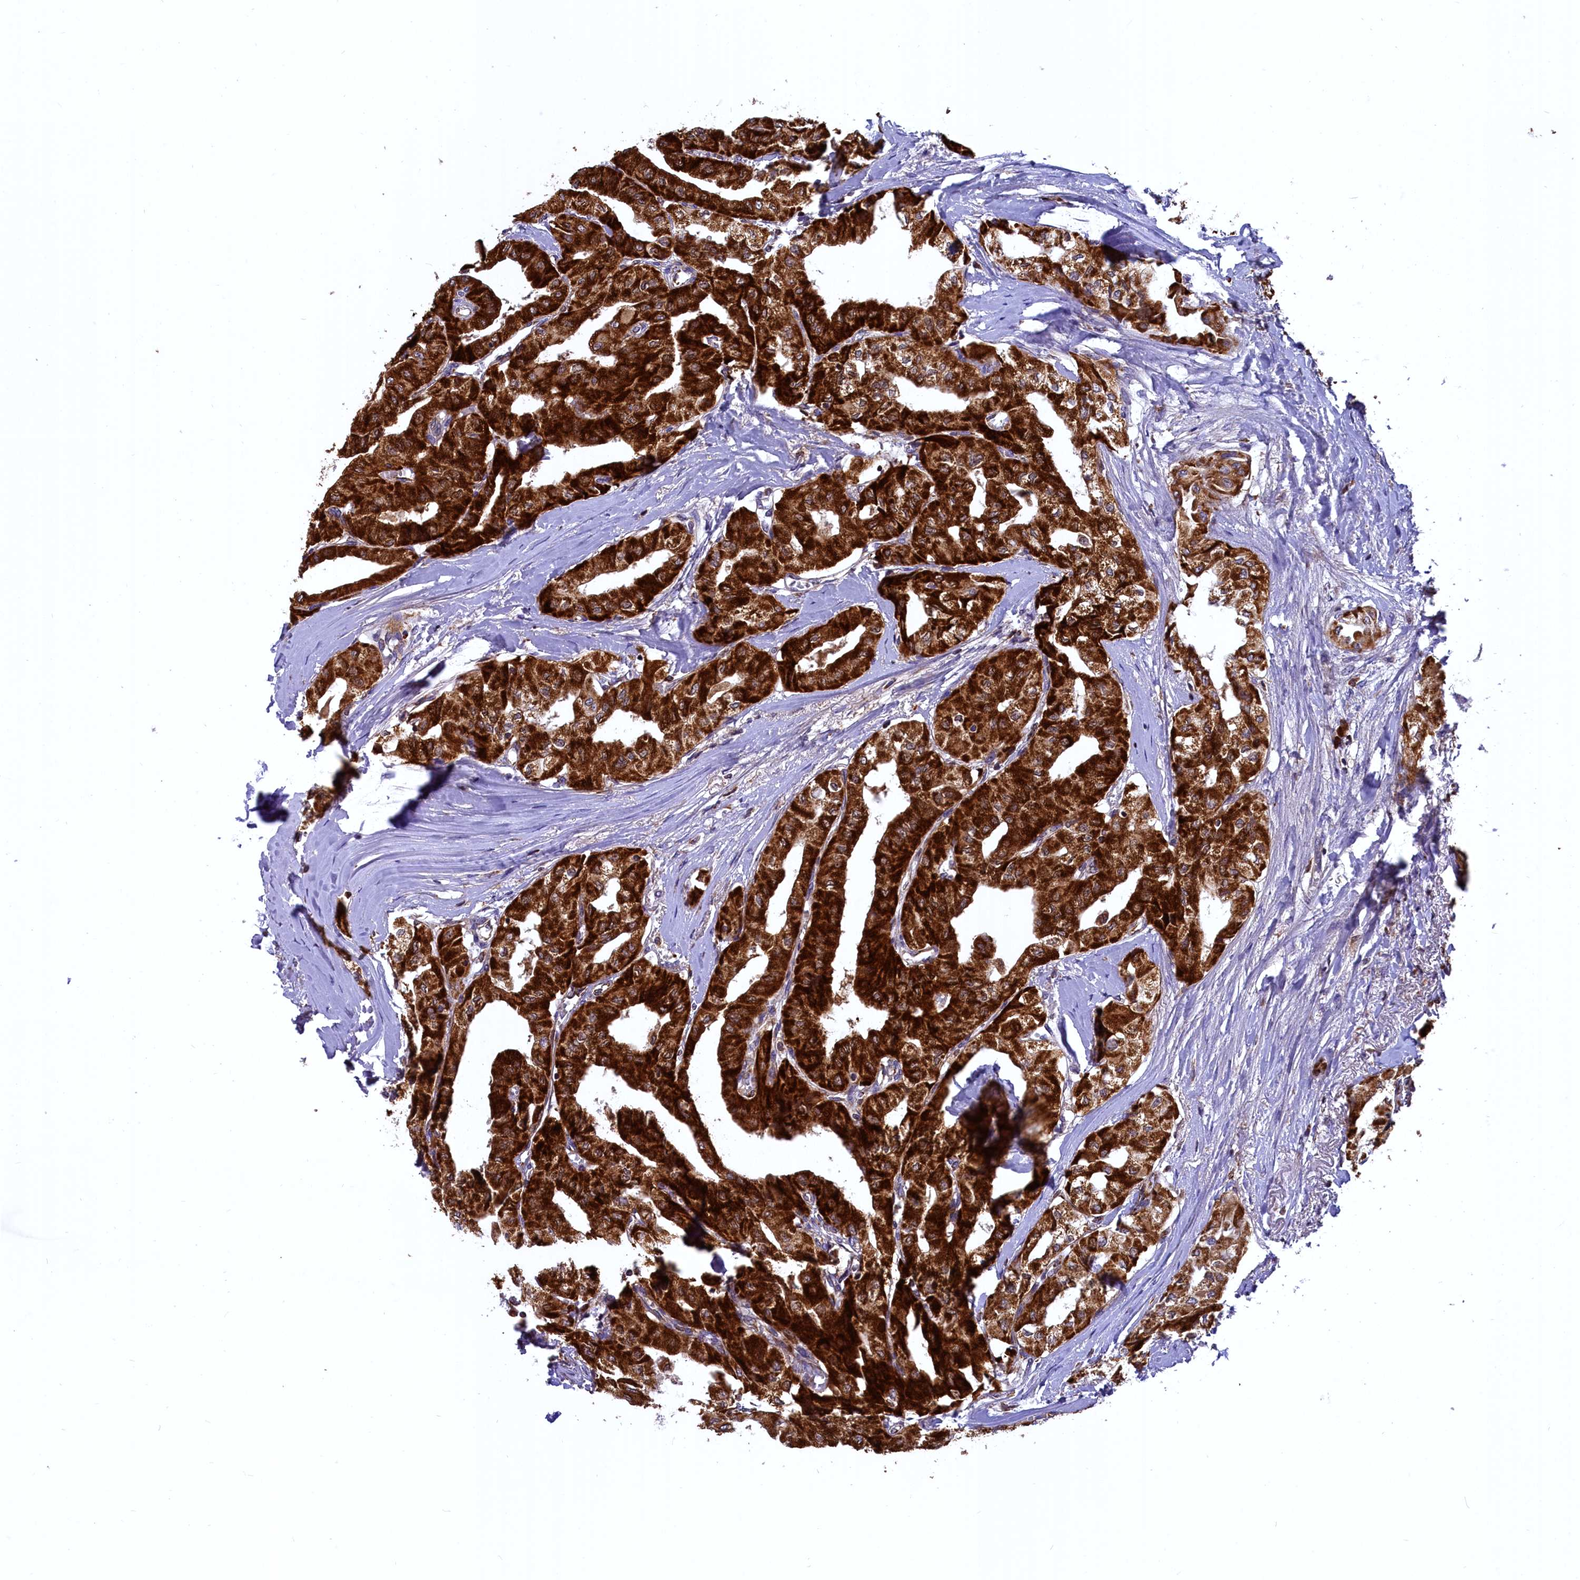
{"staining": {"intensity": "strong", "quantity": ">75%", "location": "cytoplasmic/membranous"}, "tissue": "thyroid cancer", "cell_type": "Tumor cells", "image_type": "cancer", "snomed": [{"axis": "morphology", "description": "Papillary adenocarcinoma, NOS"}, {"axis": "topography", "description": "Thyroid gland"}], "caption": "High-power microscopy captured an immunohistochemistry image of papillary adenocarcinoma (thyroid), revealing strong cytoplasmic/membranous positivity in approximately >75% of tumor cells. (brown staining indicates protein expression, while blue staining denotes nuclei).", "gene": "COX17", "patient": {"sex": "female", "age": 59}}